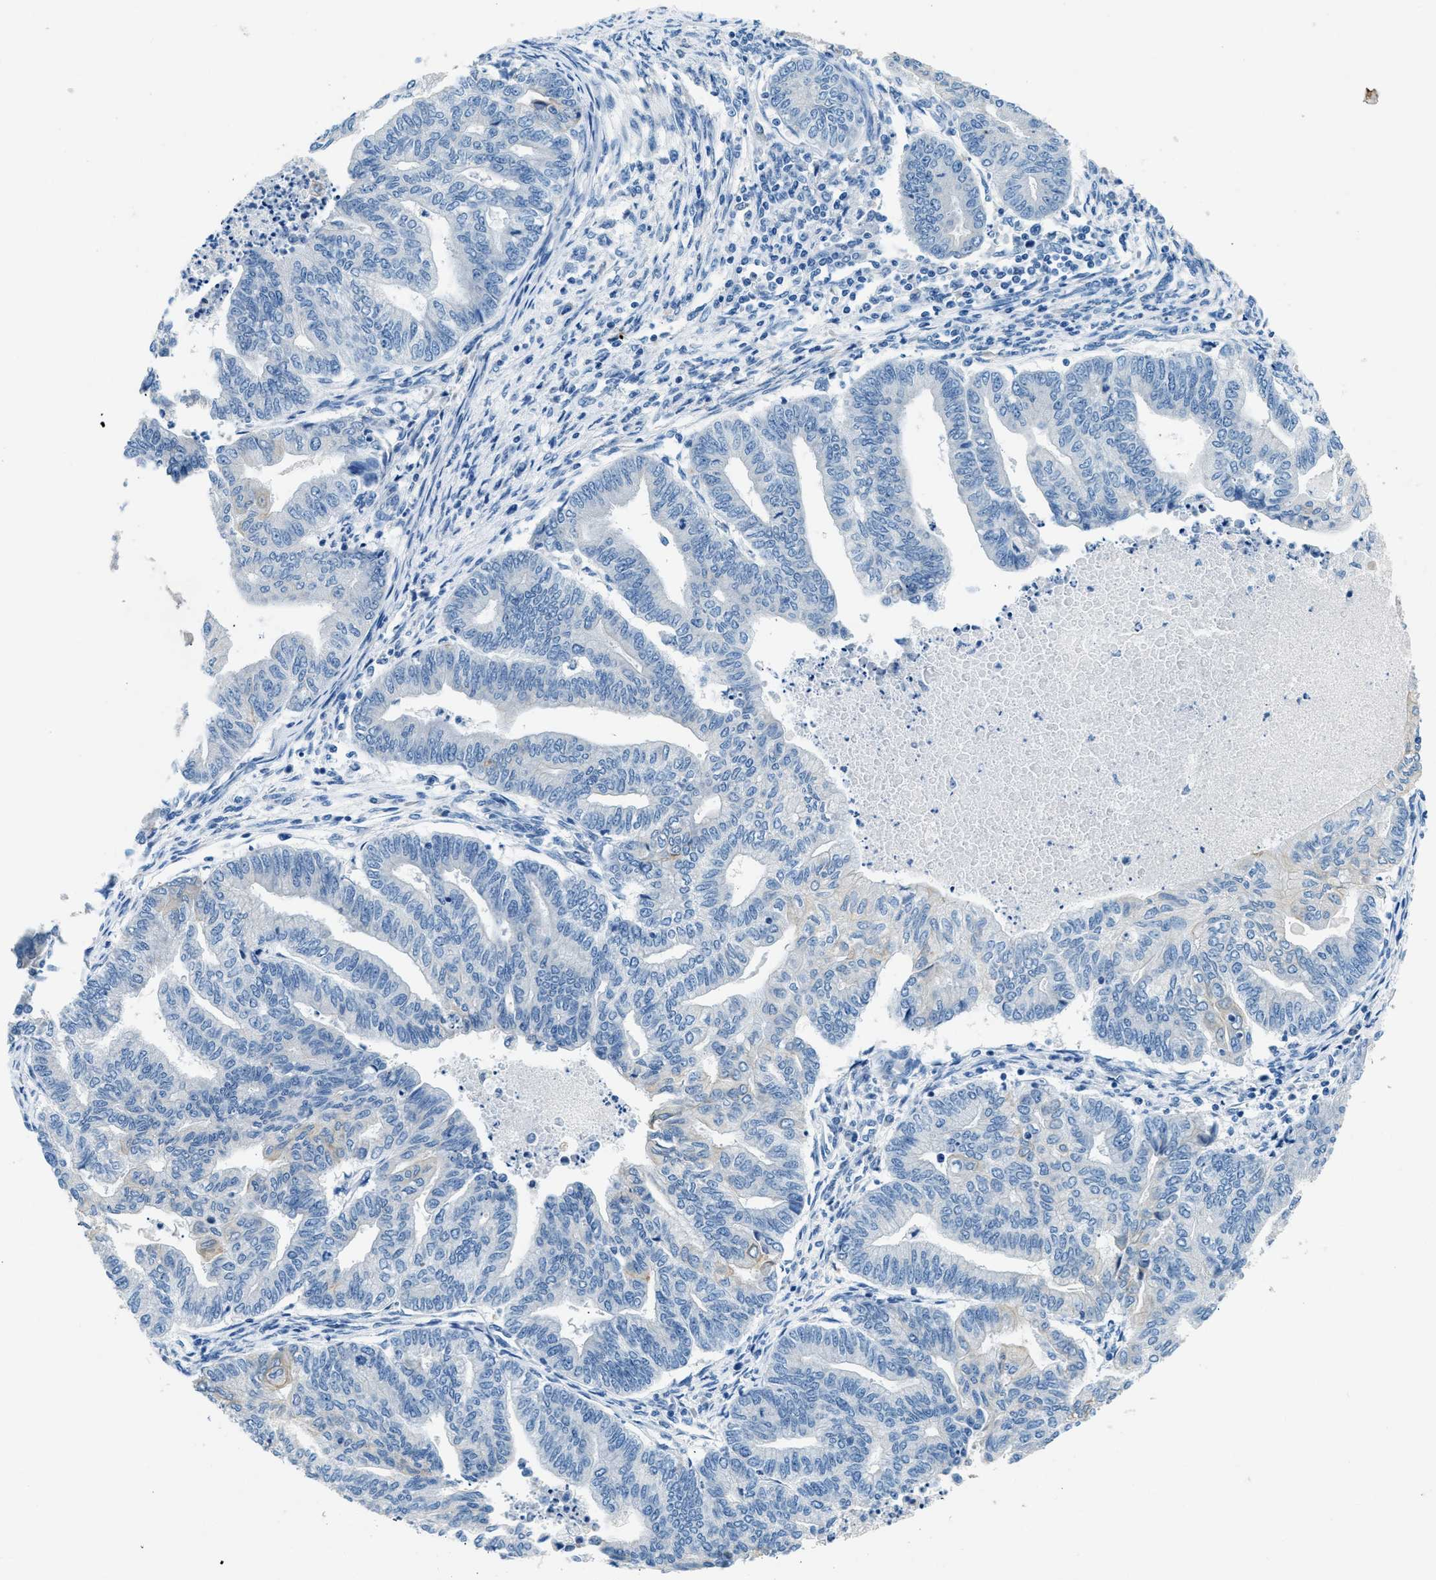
{"staining": {"intensity": "negative", "quantity": "none", "location": "none"}, "tissue": "endometrial cancer", "cell_type": "Tumor cells", "image_type": "cancer", "snomed": [{"axis": "morphology", "description": "Adenocarcinoma, NOS"}, {"axis": "topography", "description": "Endometrium"}], "caption": "Tumor cells show no significant positivity in adenocarcinoma (endometrial).", "gene": "CFAP20", "patient": {"sex": "female", "age": 79}}